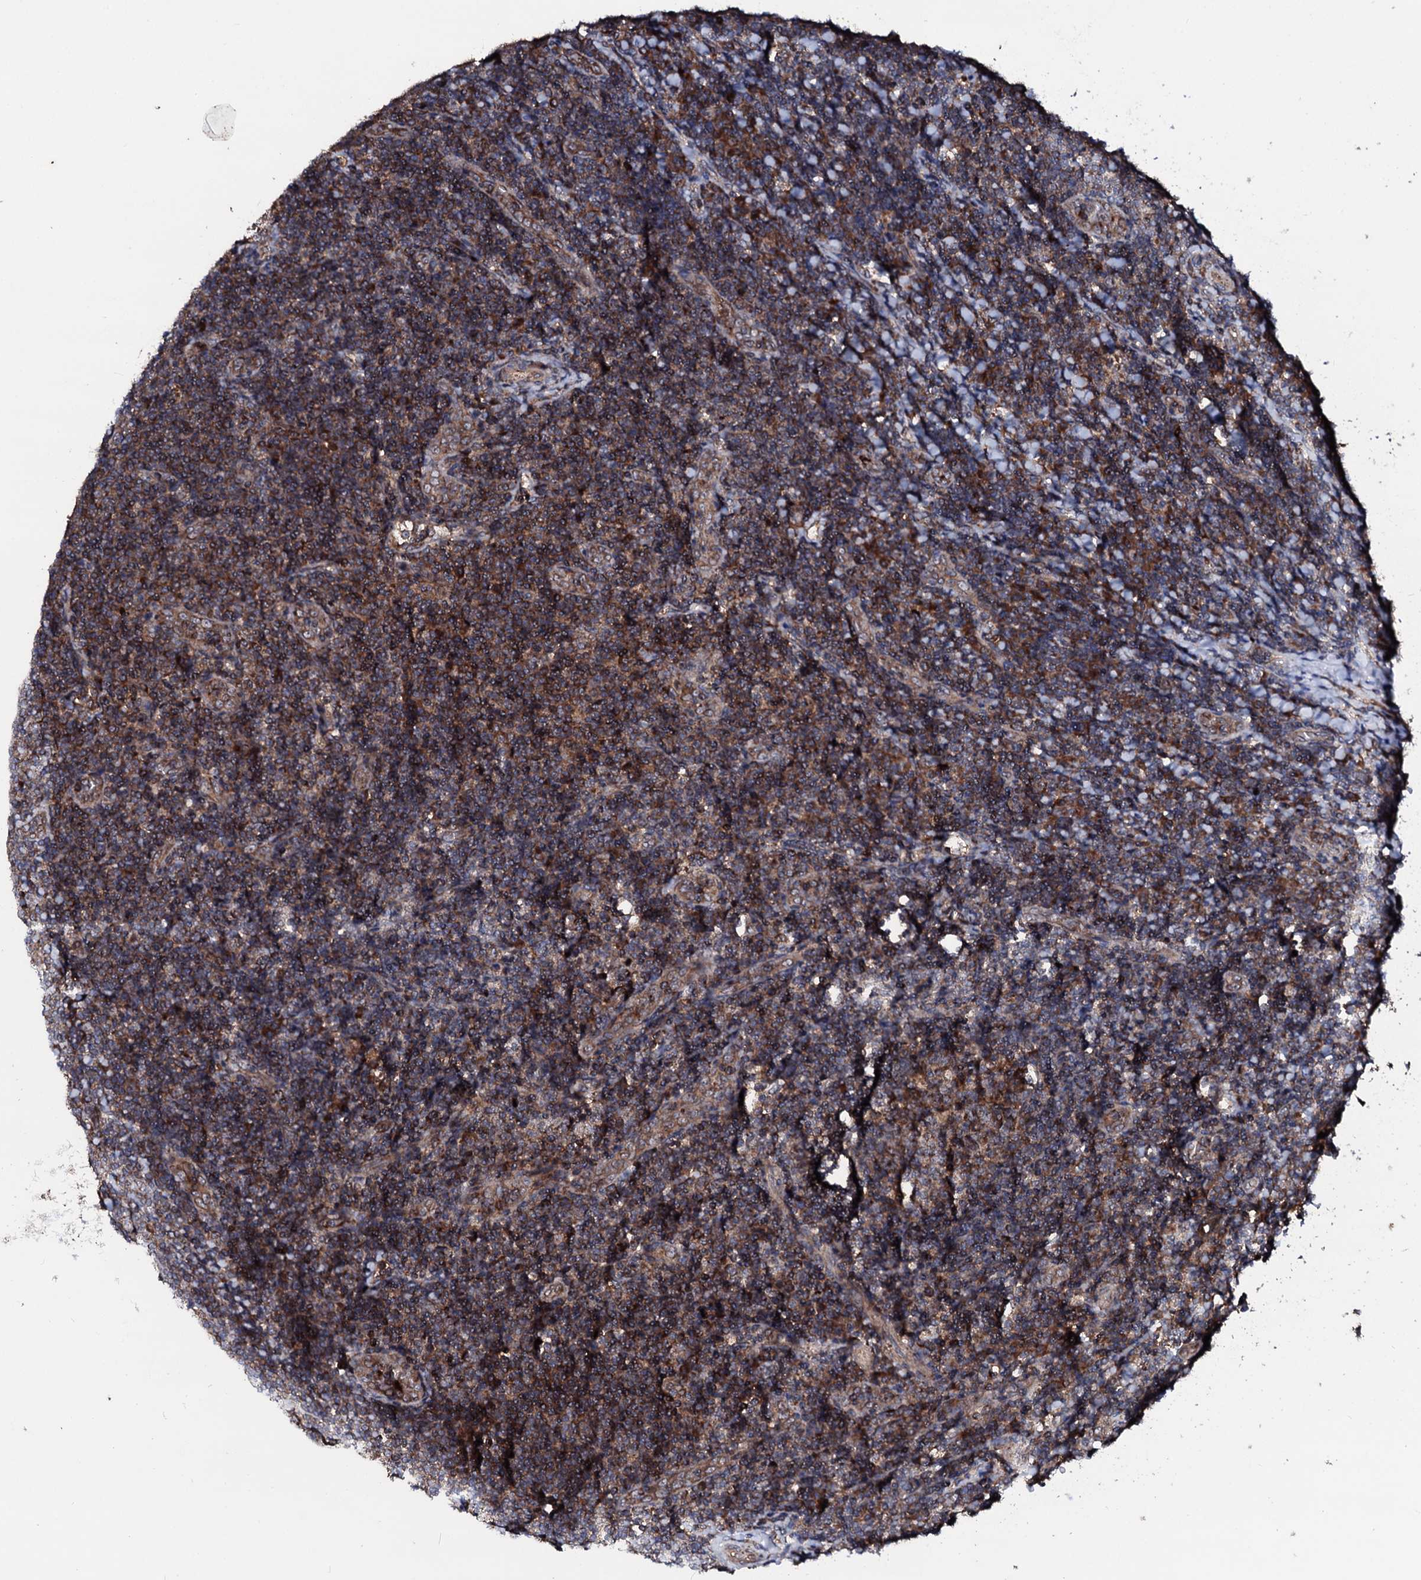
{"staining": {"intensity": "moderate", "quantity": ">75%", "location": "cytoplasmic/membranous"}, "tissue": "tonsil", "cell_type": "Germinal center cells", "image_type": "normal", "snomed": [{"axis": "morphology", "description": "Normal tissue, NOS"}, {"axis": "topography", "description": "Tonsil"}], "caption": "Immunohistochemistry (IHC) (DAB (3,3'-diaminobenzidine)) staining of normal tonsil reveals moderate cytoplasmic/membranous protein positivity in about >75% of germinal center cells.", "gene": "ENSG00000256591", "patient": {"sex": "male", "age": 17}}